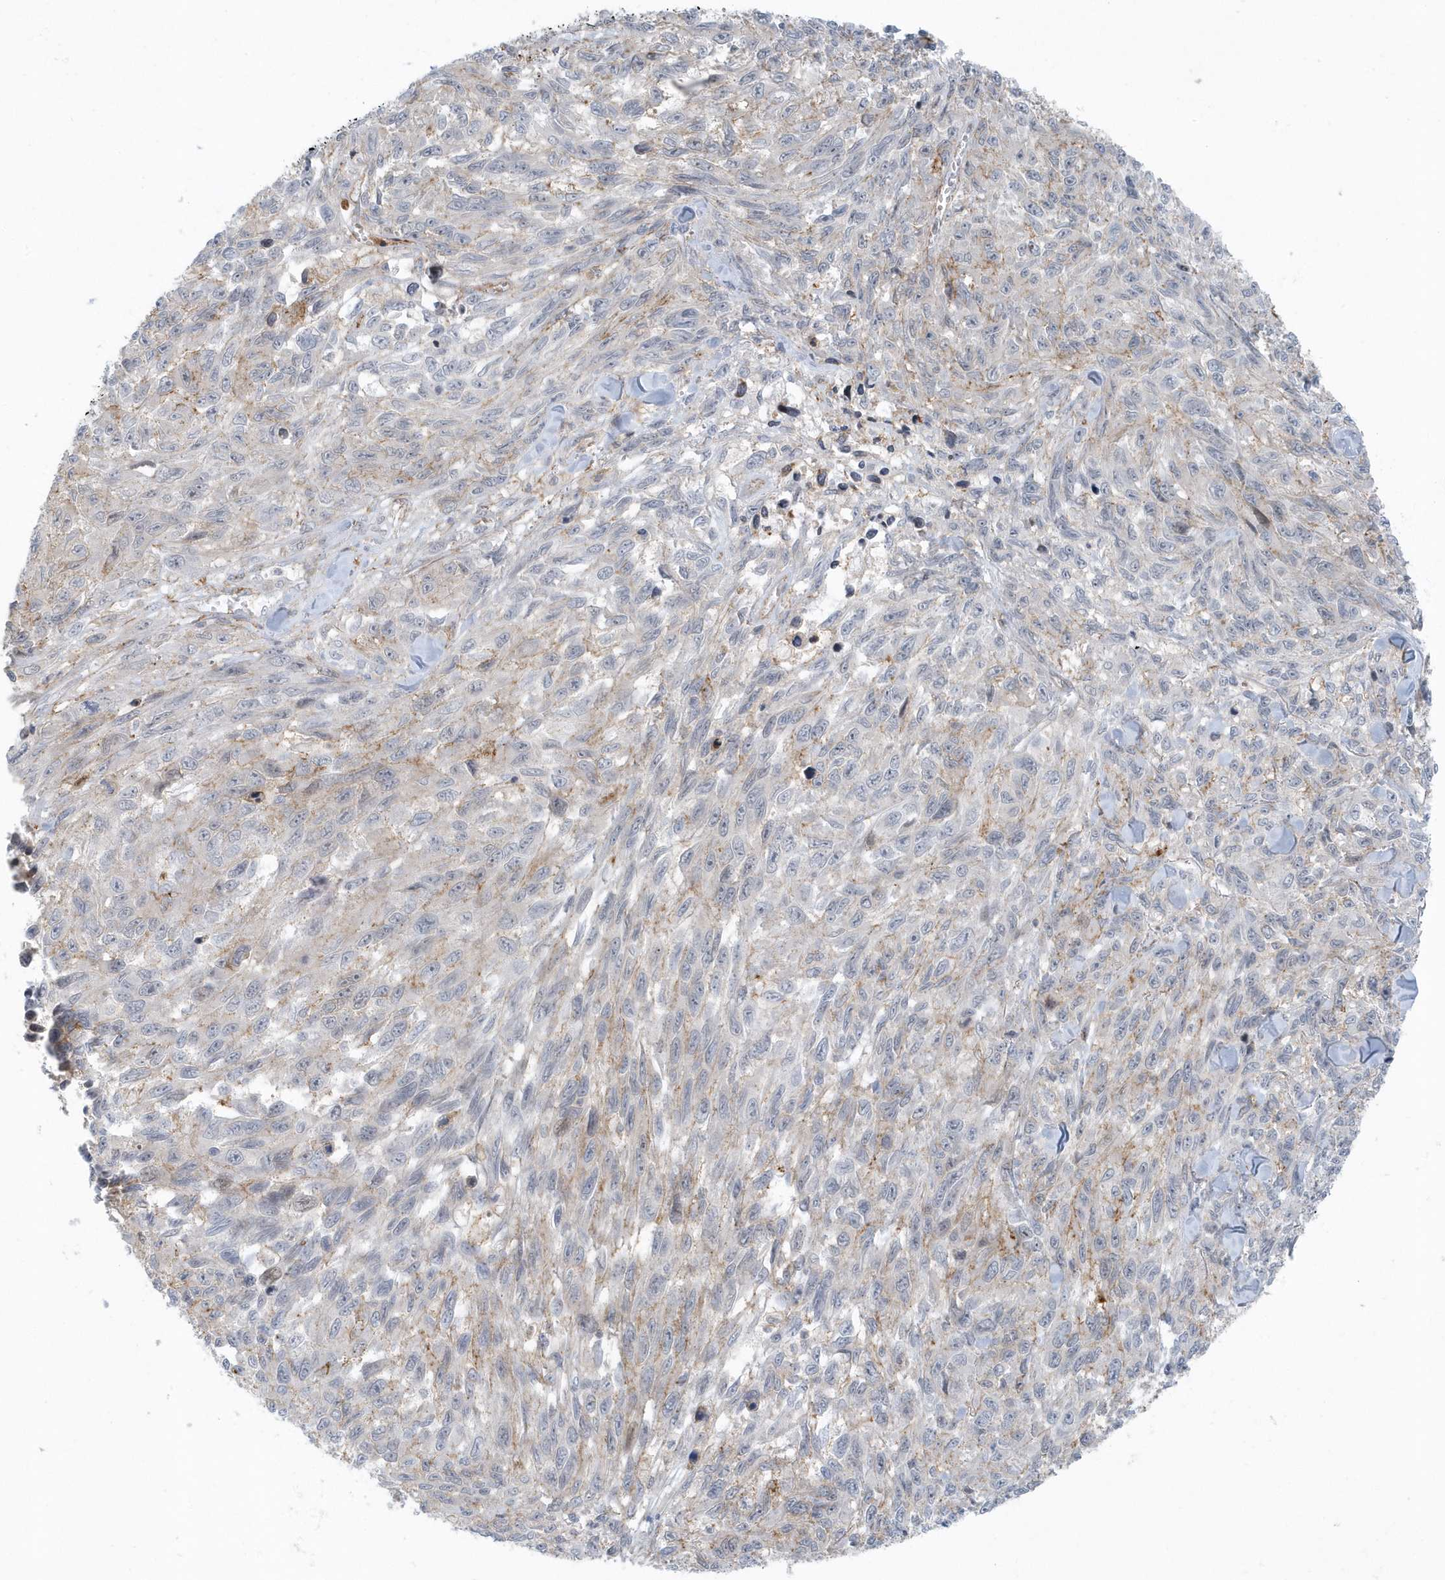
{"staining": {"intensity": "moderate", "quantity": "<25%", "location": "cytoplasmic/membranous"}, "tissue": "melanoma", "cell_type": "Tumor cells", "image_type": "cancer", "snomed": [{"axis": "morphology", "description": "Malignant melanoma, NOS"}, {"axis": "topography", "description": "Skin"}], "caption": "A brown stain shows moderate cytoplasmic/membranous positivity of a protein in melanoma tumor cells. (DAB (3,3'-diaminobenzidine) IHC with brightfield microscopy, high magnification).", "gene": "CACNB2", "patient": {"sex": "female", "age": 96}}